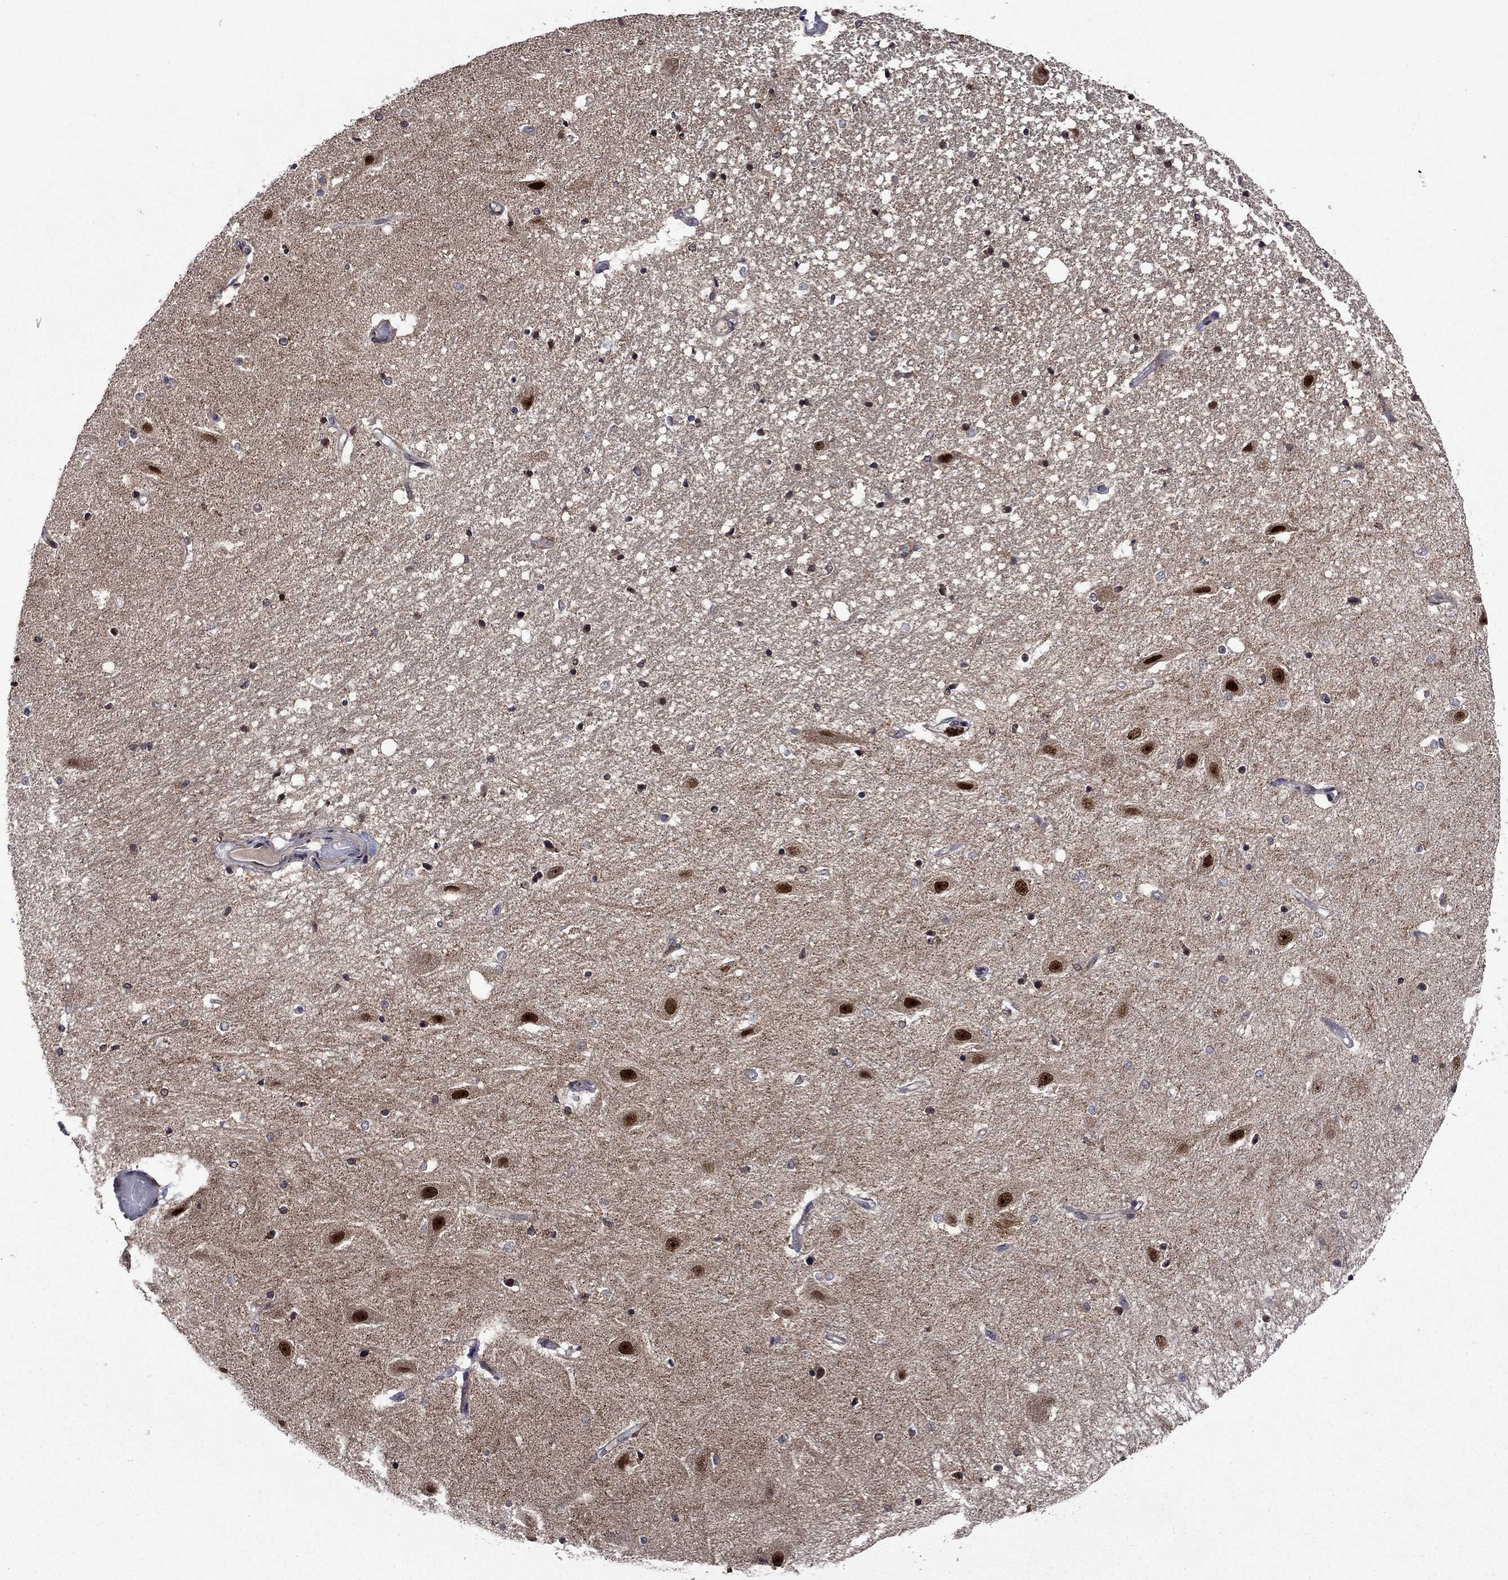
{"staining": {"intensity": "moderate", "quantity": "<25%", "location": "nuclear"}, "tissue": "hippocampus", "cell_type": "Glial cells", "image_type": "normal", "snomed": [{"axis": "morphology", "description": "Normal tissue, NOS"}, {"axis": "topography", "description": "Hippocampus"}], "caption": "Immunohistochemical staining of benign hippocampus shows <25% levels of moderate nuclear protein positivity in about <25% of glial cells.", "gene": "AGTPBP1", "patient": {"sex": "male", "age": 49}}